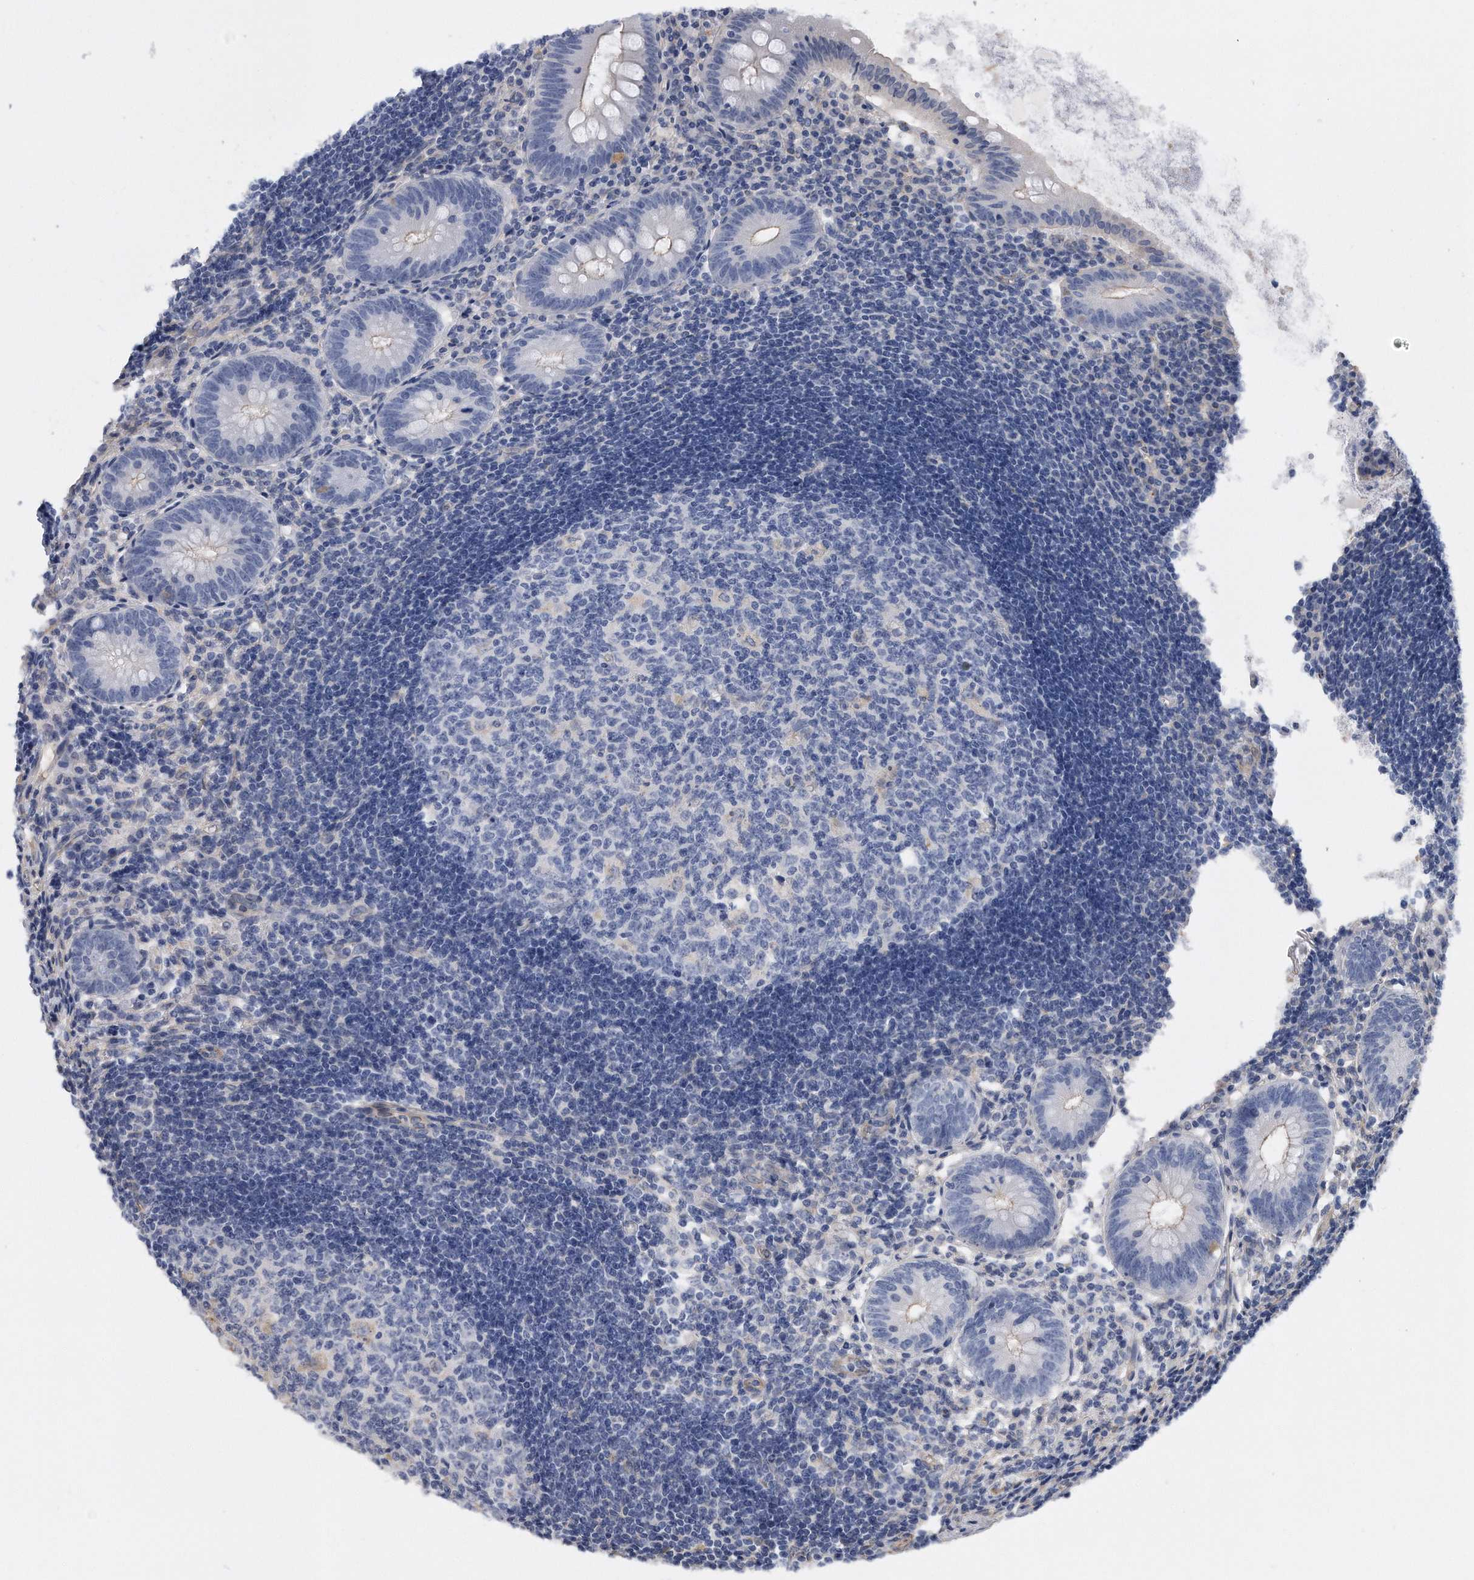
{"staining": {"intensity": "negative", "quantity": "none", "location": "none"}, "tissue": "appendix", "cell_type": "Glandular cells", "image_type": "normal", "snomed": [{"axis": "morphology", "description": "Normal tissue, NOS"}, {"axis": "topography", "description": "Appendix"}], "caption": "The immunohistochemistry micrograph has no significant expression in glandular cells of appendix.", "gene": "GPC1", "patient": {"sex": "female", "age": 54}}